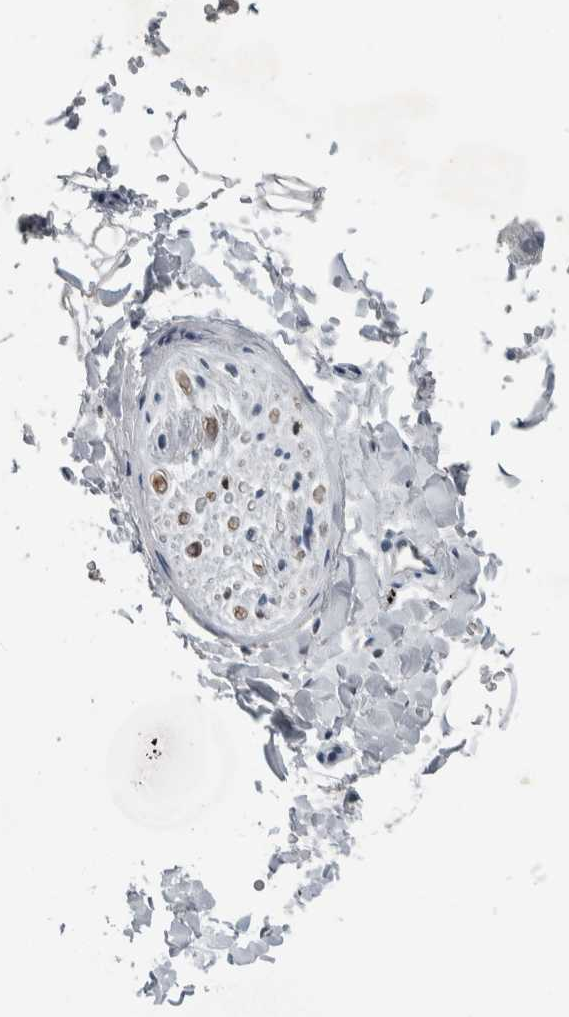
{"staining": {"intensity": "moderate", "quantity": "25%-75%", "location": "cytoplasmic/membranous"}, "tissue": "adipose tissue", "cell_type": "Adipocytes", "image_type": "normal", "snomed": [{"axis": "morphology", "description": "Normal tissue, NOS"}, {"axis": "topography", "description": "Cartilage tissue"}, {"axis": "topography", "description": "Bronchus"}], "caption": "A brown stain highlights moderate cytoplasmic/membranous positivity of a protein in adipocytes of benign human adipose tissue. The protein of interest is stained brown, and the nuclei are stained in blue (DAB (3,3'-diaminobenzidine) IHC with brightfield microscopy, high magnification).", "gene": "ALAD", "patient": {"sex": "female", "age": 73}}